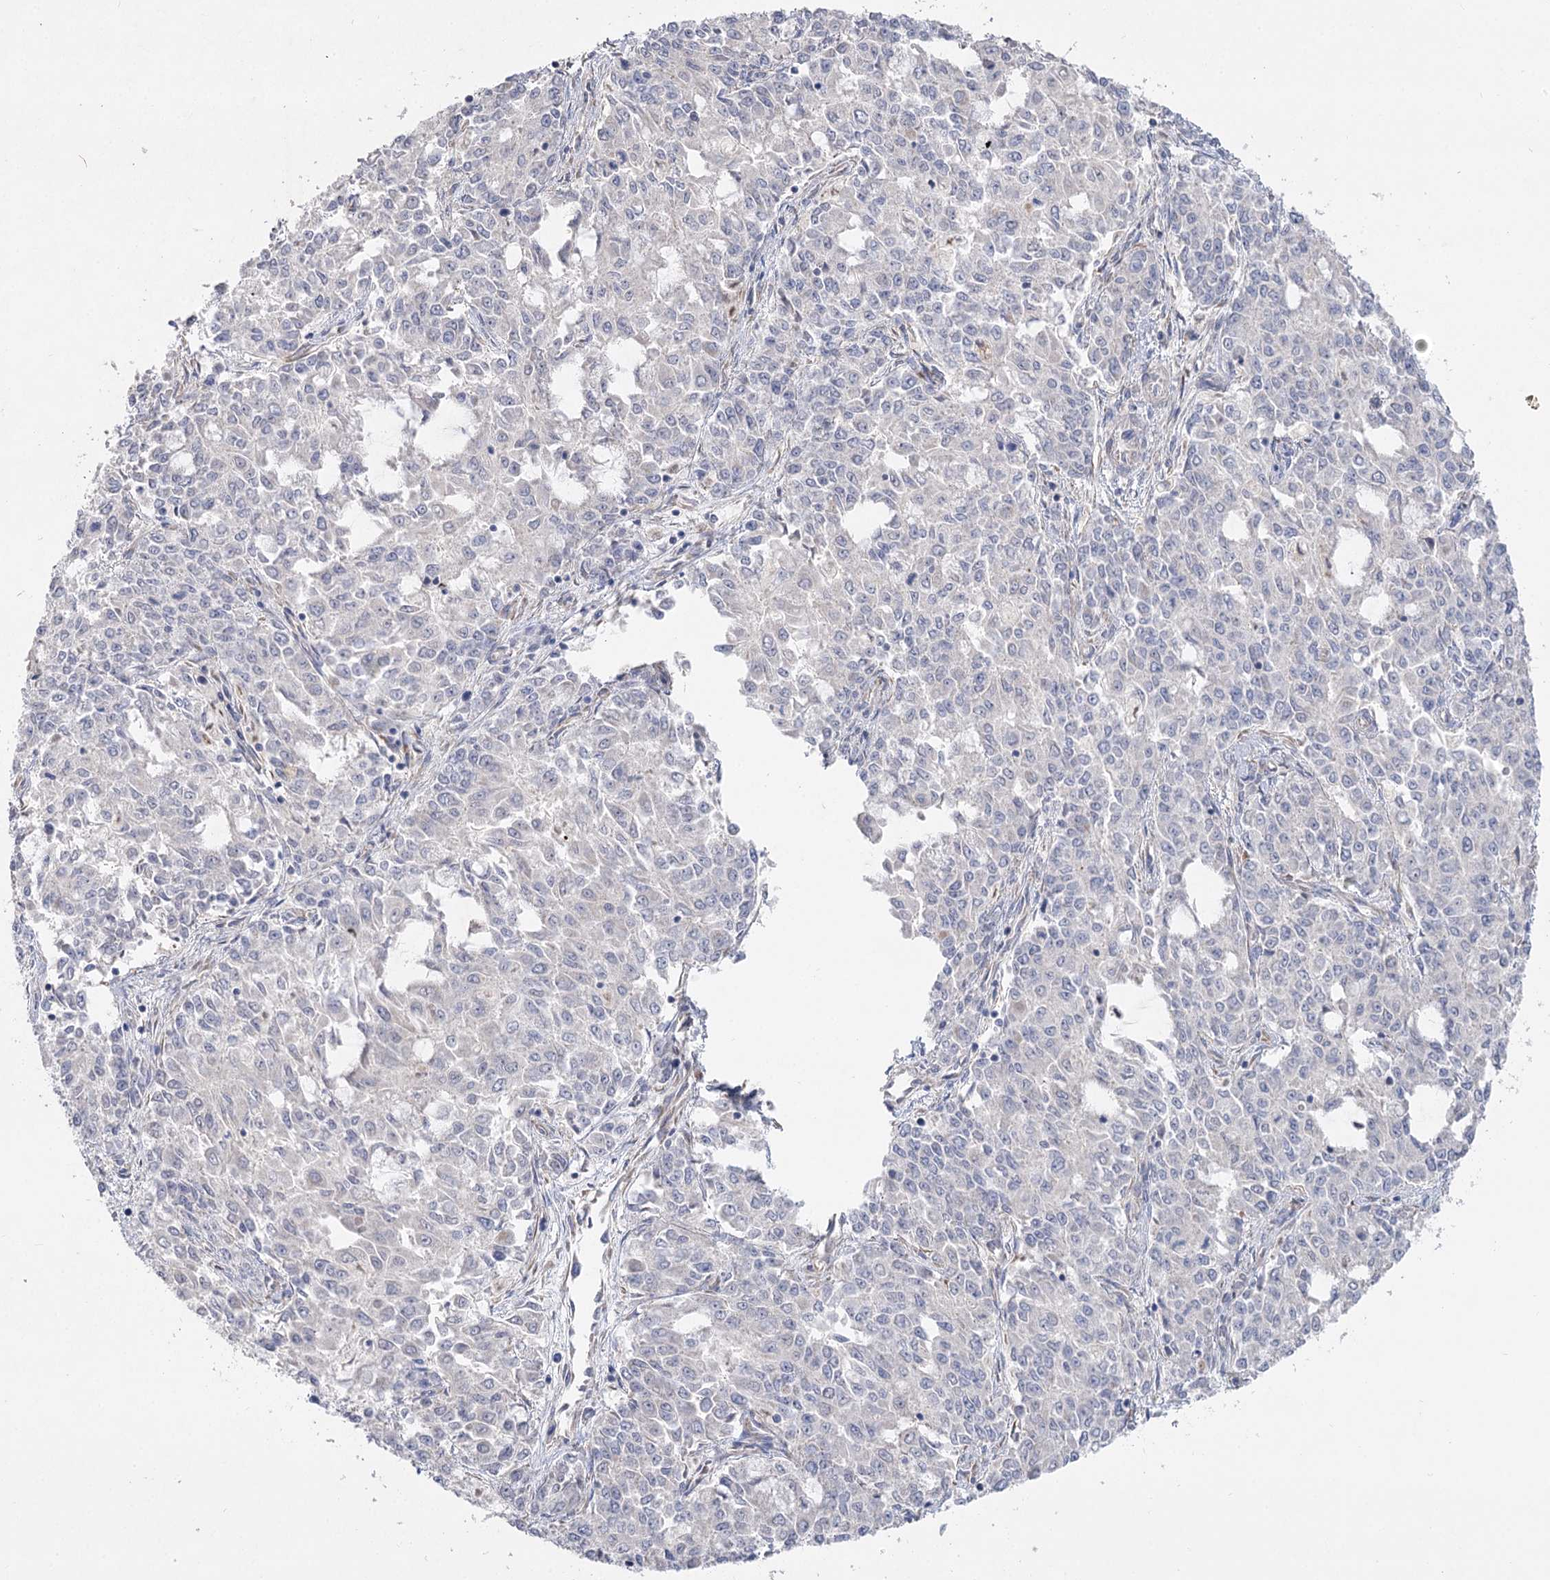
{"staining": {"intensity": "negative", "quantity": "none", "location": "none"}, "tissue": "endometrial cancer", "cell_type": "Tumor cells", "image_type": "cancer", "snomed": [{"axis": "morphology", "description": "Adenocarcinoma, NOS"}, {"axis": "topography", "description": "Endometrium"}], "caption": "Immunohistochemistry image of endometrial cancer stained for a protein (brown), which displays no positivity in tumor cells. (DAB (3,3'-diaminobenzidine) immunohistochemistry (IHC), high magnification).", "gene": "TMEM187", "patient": {"sex": "female", "age": 50}}